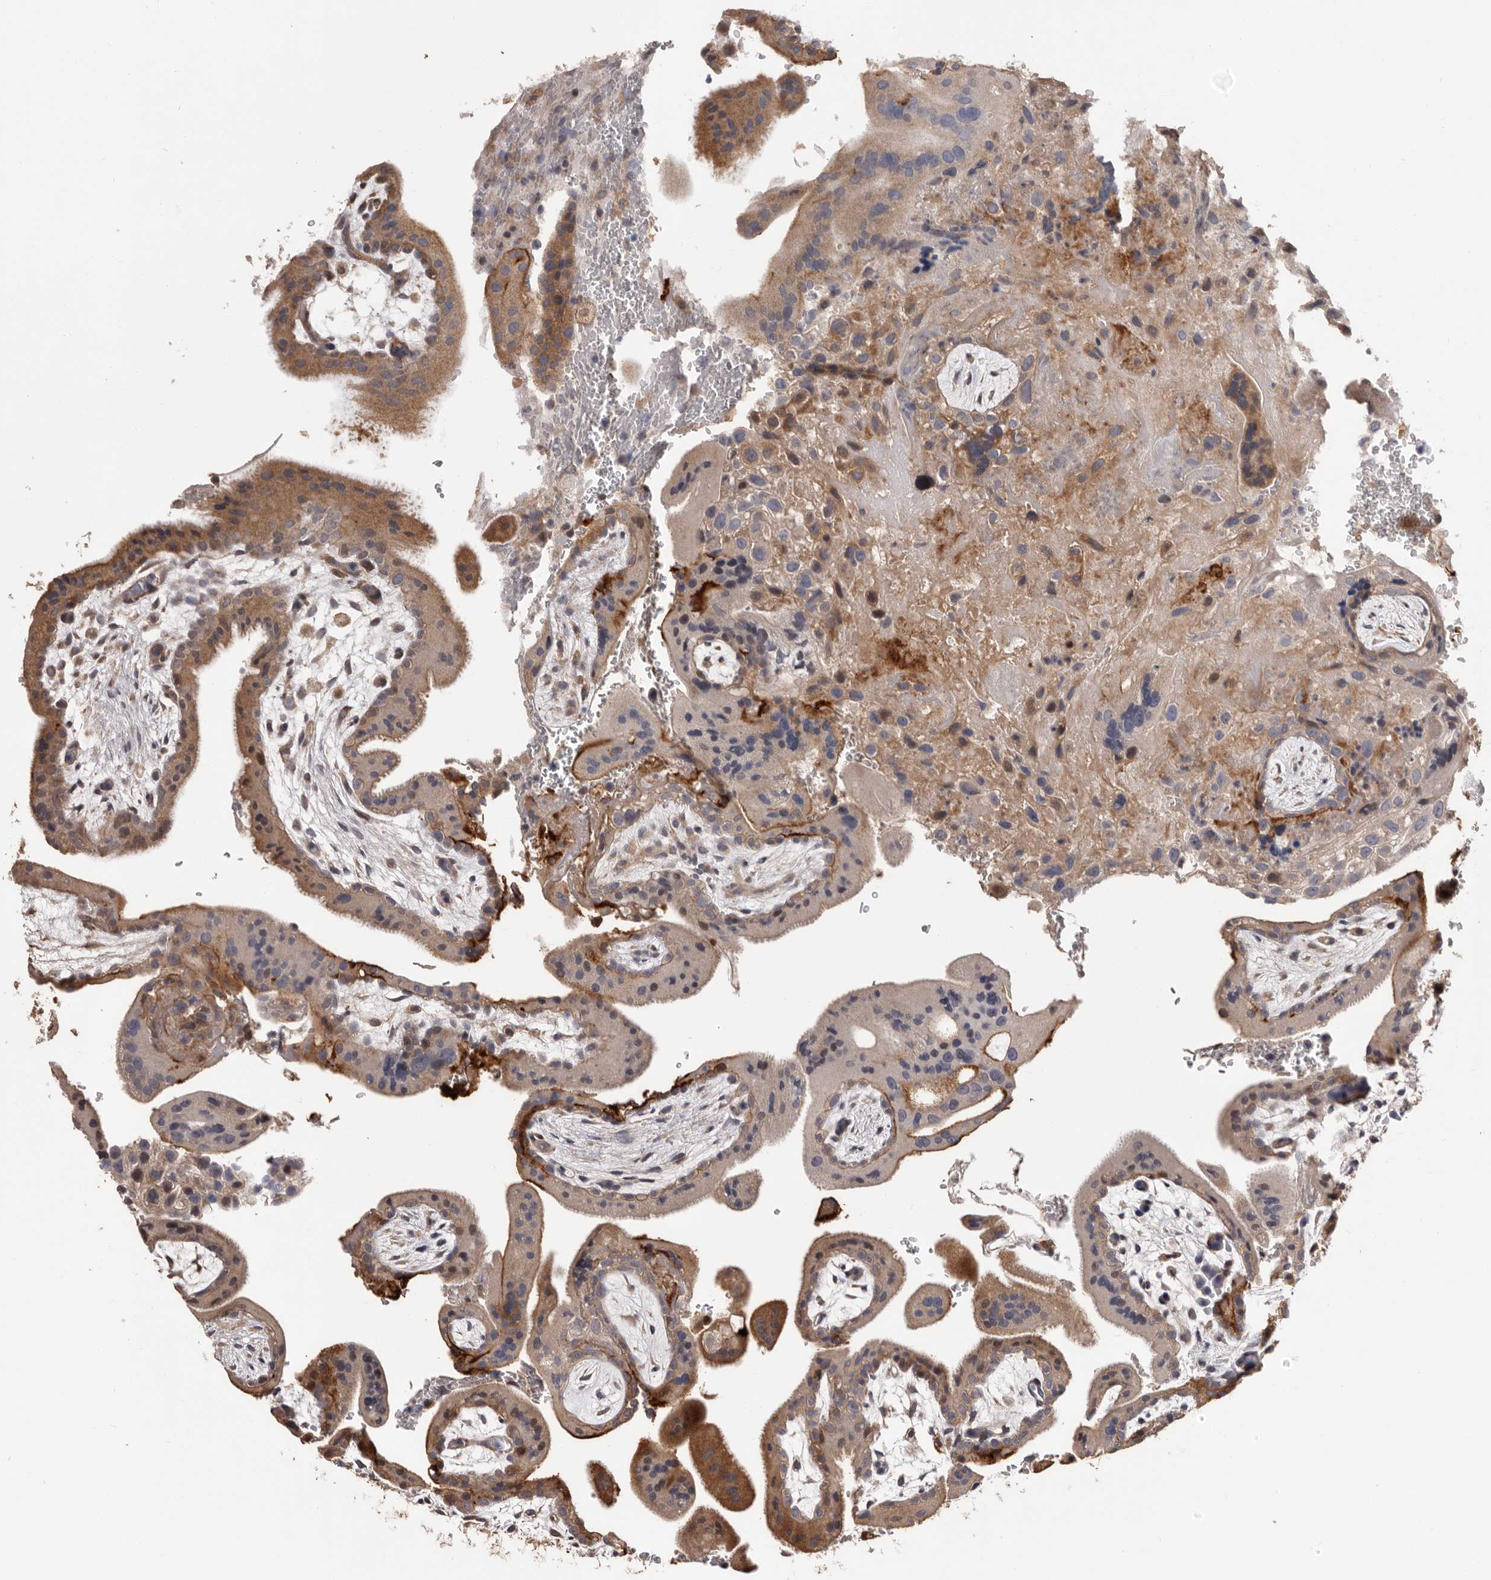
{"staining": {"intensity": "negative", "quantity": "none", "location": "none"}, "tissue": "placenta", "cell_type": "Decidual cells", "image_type": "normal", "snomed": [{"axis": "morphology", "description": "Normal tissue, NOS"}, {"axis": "topography", "description": "Placenta"}], "caption": "An immunohistochemistry micrograph of benign placenta is shown. There is no staining in decidual cells of placenta. (DAB immunohistochemistry visualized using brightfield microscopy, high magnification).", "gene": "ADAMTS2", "patient": {"sex": "female", "age": 35}}